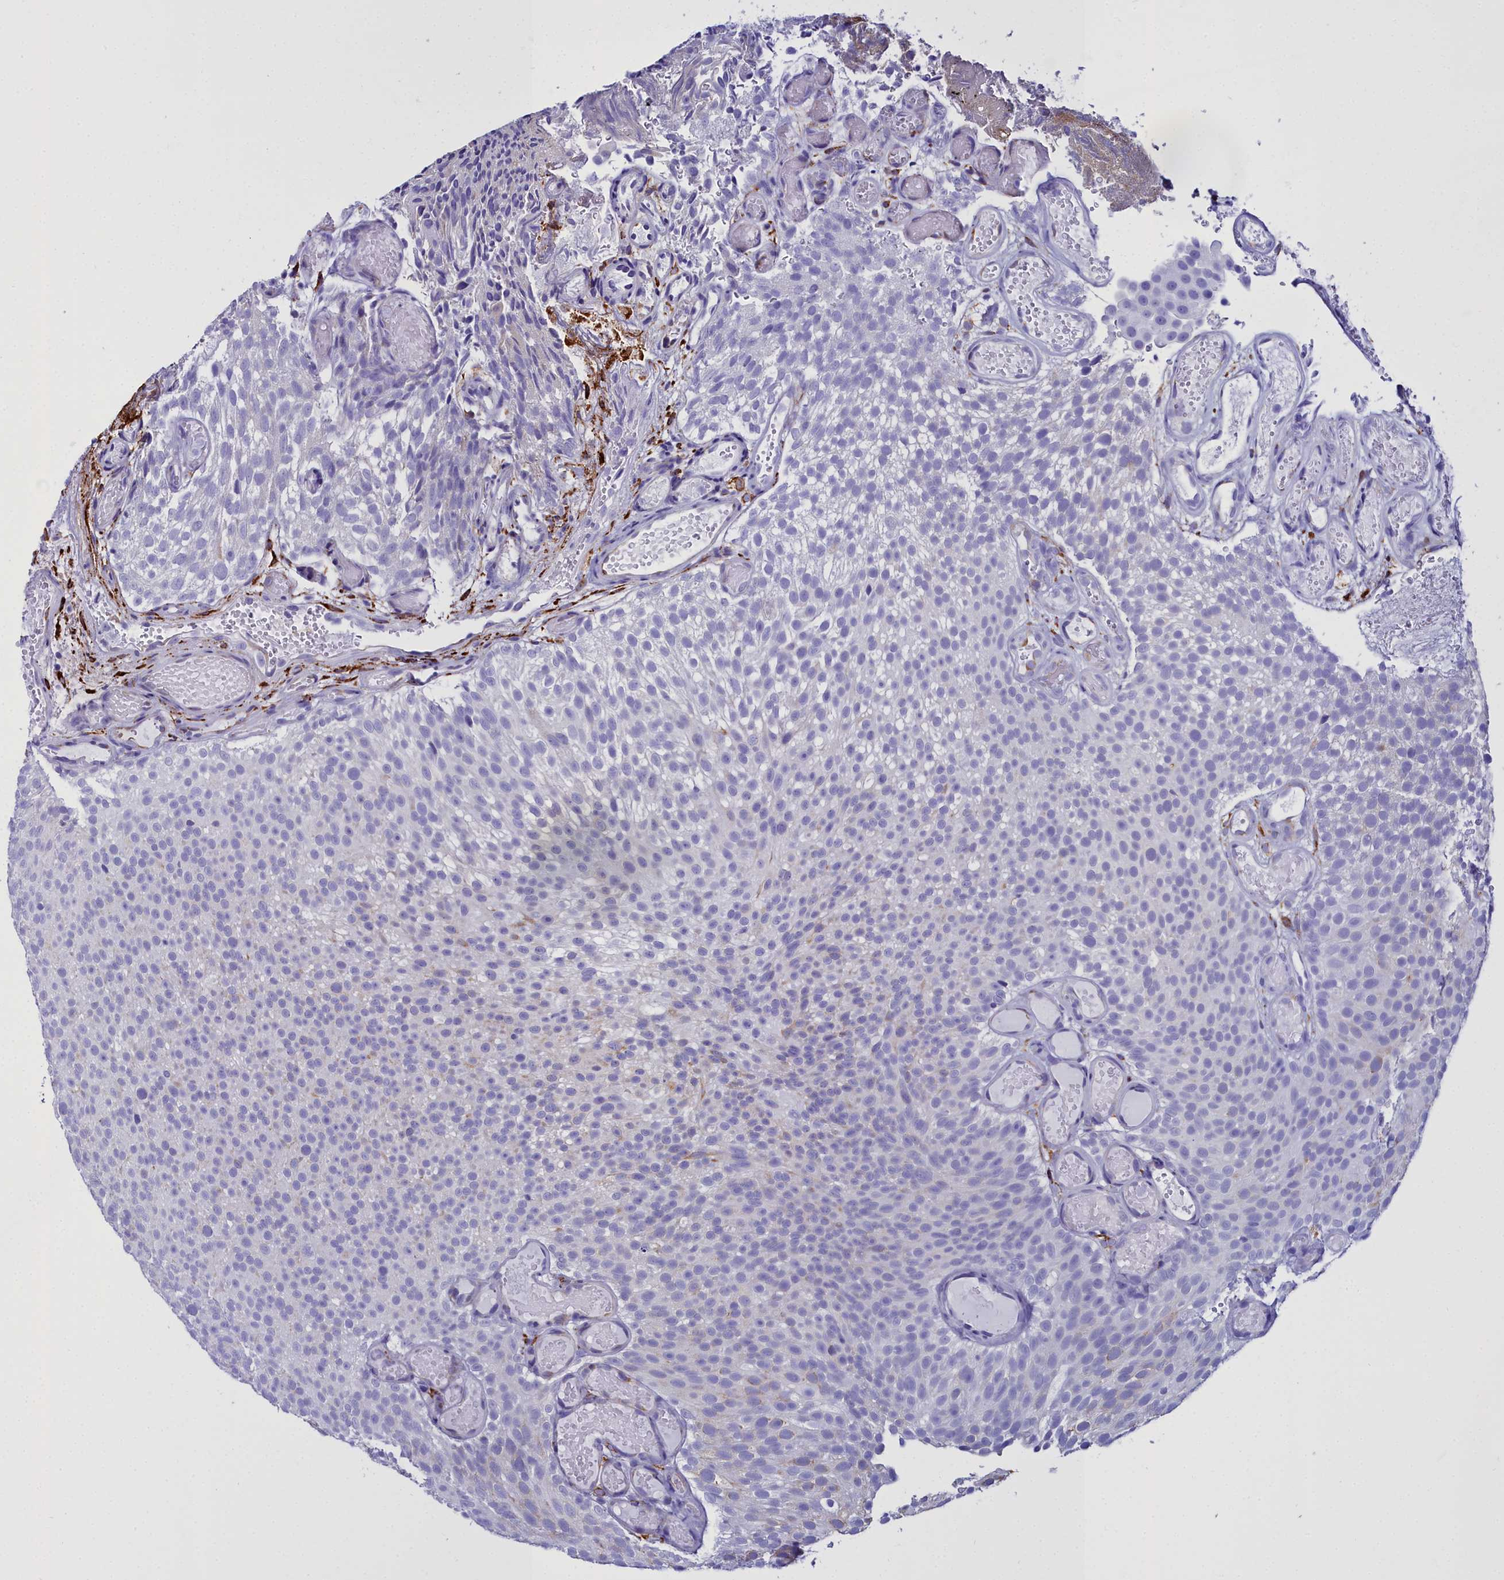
{"staining": {"intensity": "negative", "quantity": "none", "location": "none"}, "tissue": "urothelial cancer", "cell_type": "Tumor cells", "image_type": "cancer", "snomed": [{"axis": "morphology", "description": "Urothelial carcinoma, Low grade"}, {"axis": "topography", "description": "Urinary bladder"}], "caption": "Tumor cells show no significant protein staining in urothelial cancer. Brightfield microscopy of IHC stained with DAB (3,3'-diaminobenzidine) (brown) and hematoxylin (blue), captured at high magnification.", "gene": "TXNDC5", "patient": {"sex": "male", "age": 78}}